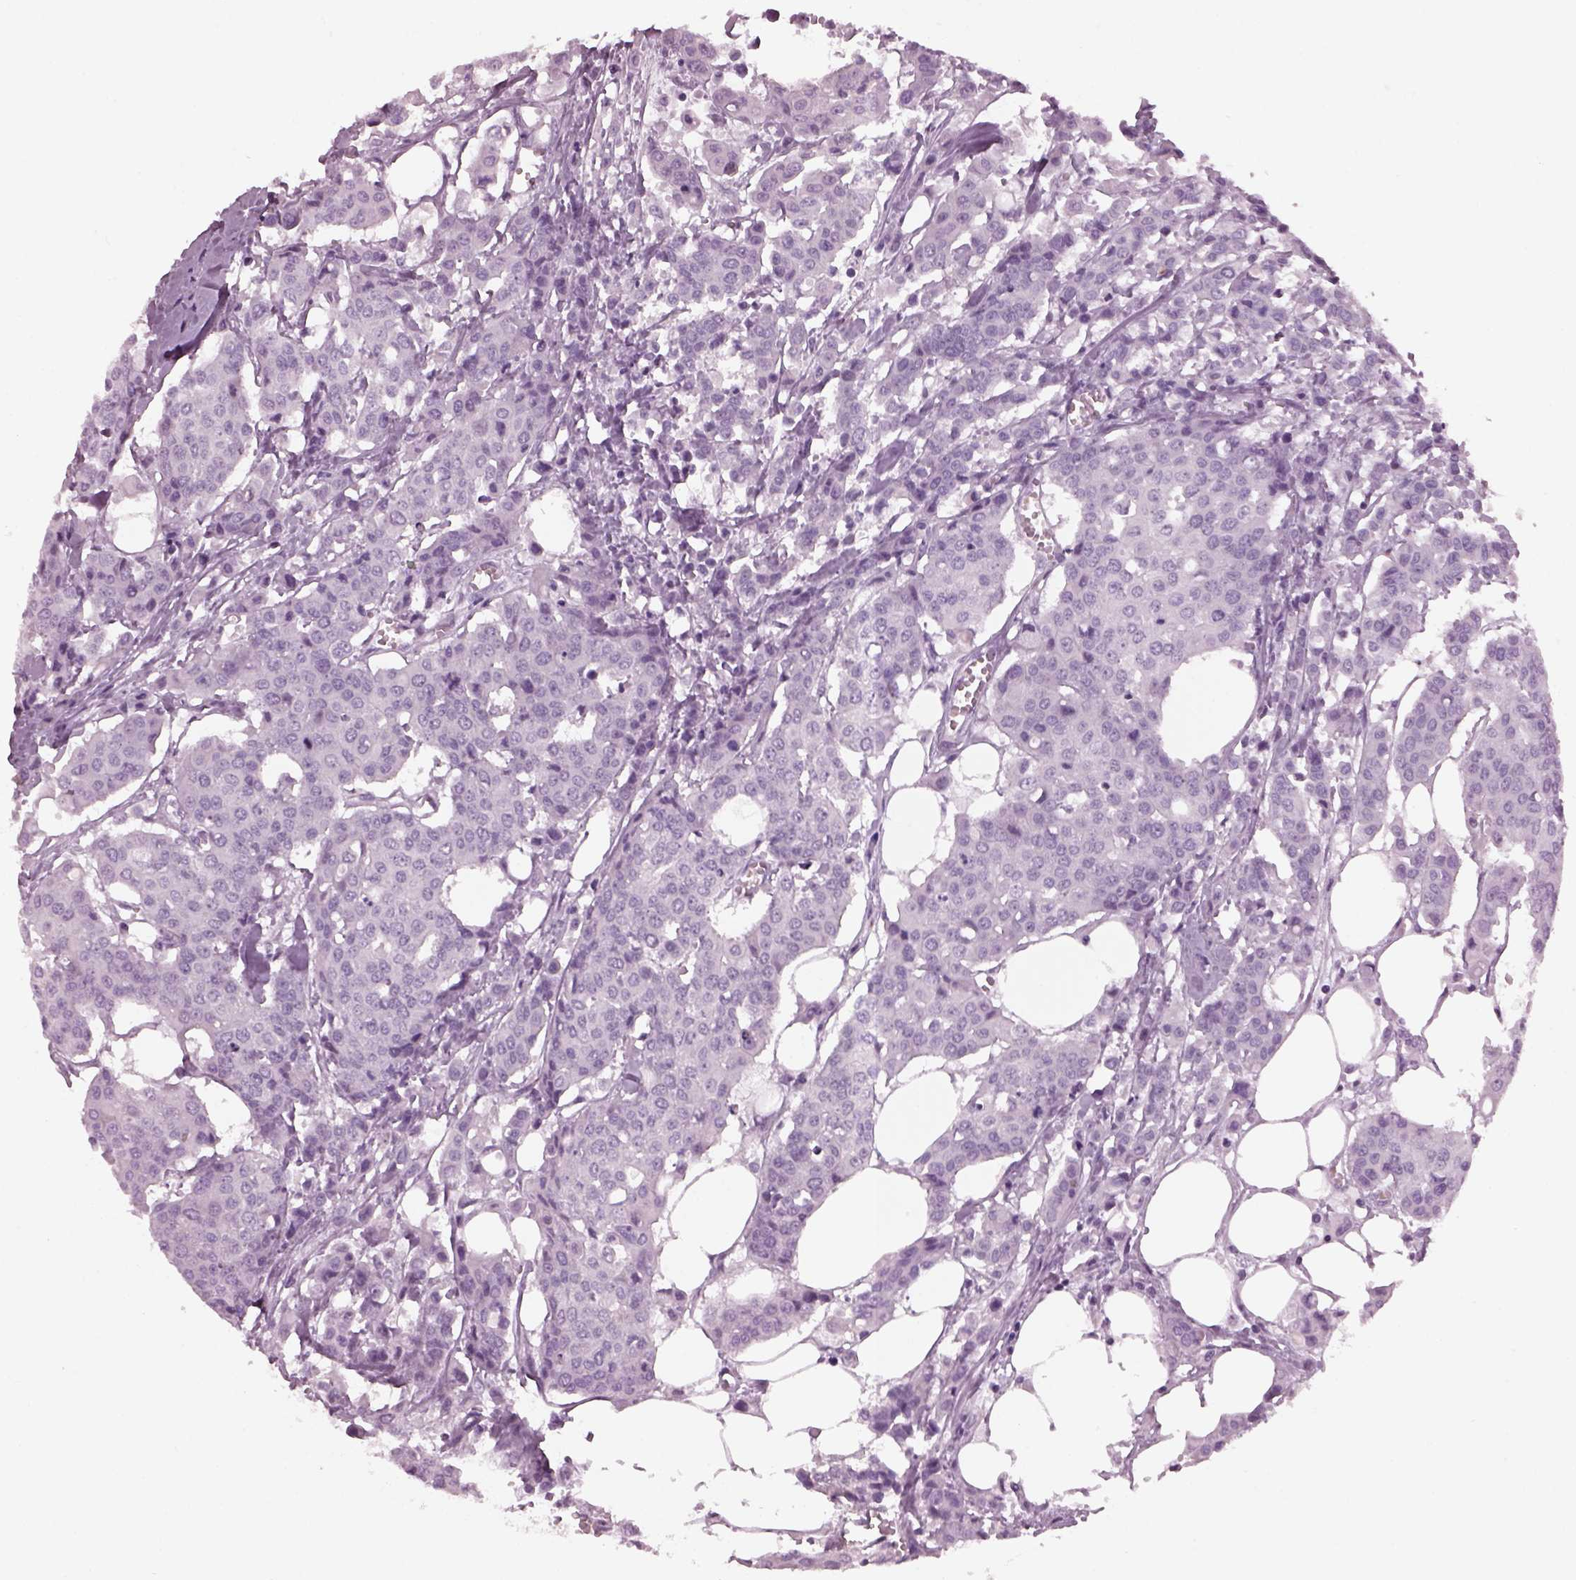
{"staining": {"intensity": "negative", "quantity": "none", "location": "none"}, "tissue": "carcinoid", "cell_type": "Tumor cells", "image_type": "cancer", "snomed": [{"axis": "morphology", "description": "Carcinoid, malignant, NOS"}, {"axis": "topography", "description": "Colon"}], "caption": "Tumor cells are negative for protein expression in human carcinoid.", "gene": "DPYSL5", "patient": {"sex": "male", "age": 81}}